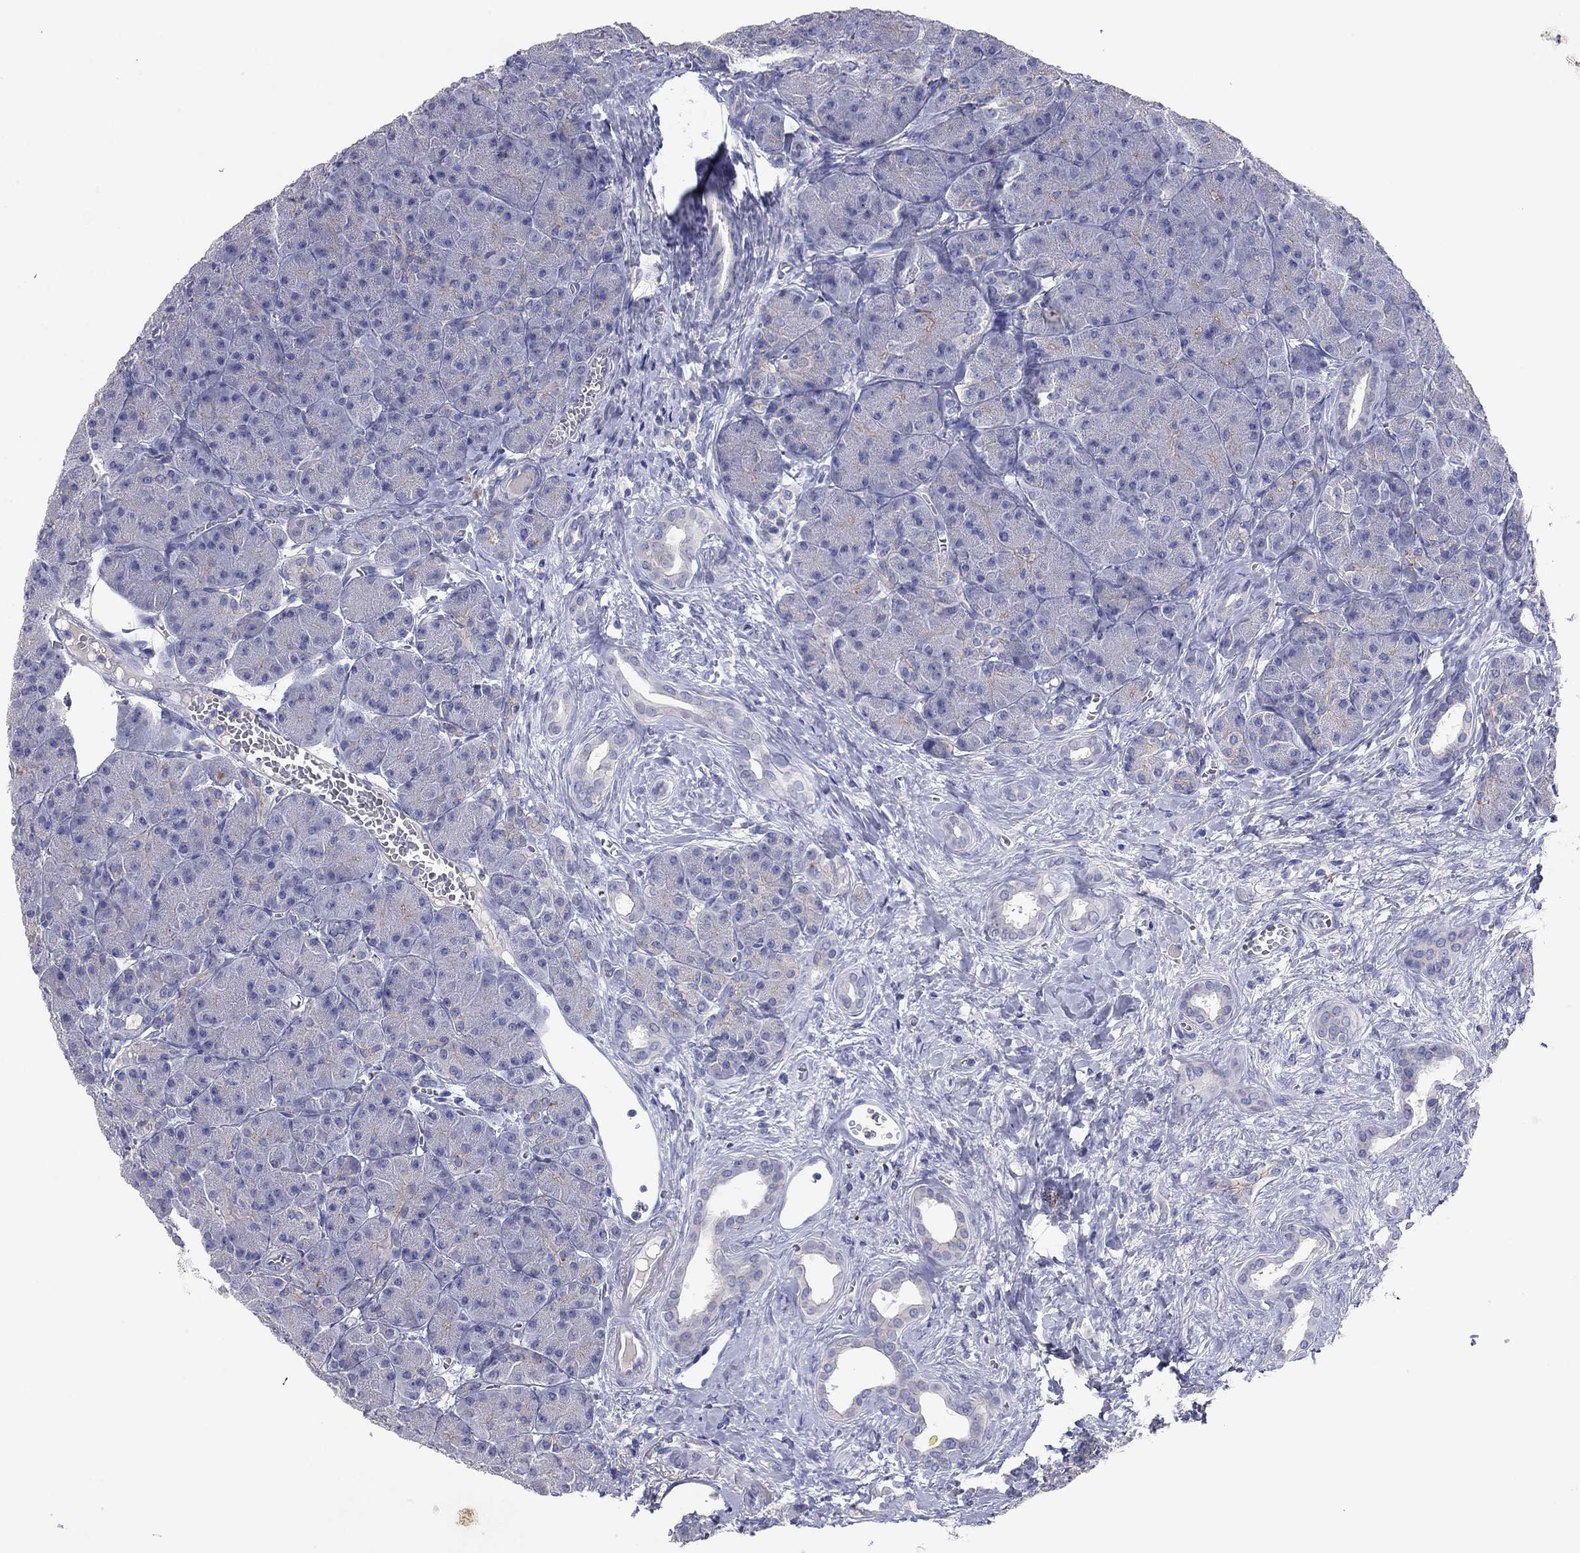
{"staining": {"intensity": "moderate", "quantity": "<25%", "location": "cytoplasmic/membranous"}, "tissue": "pancreas", "cell_type": "Exocrine glandular cells", "image_type": "normal", "snomed": [{"axis": "morphology", "description": "Normal tissue, NOS"}, {"axis": "topography", "description": "Pancreas"}], "caption": "High-magnification brightfield microscopy of normal pancreas stained with DAB (brown) and counterstained with hematoxylin (blue). exocrine glandular cells exhibit moderate cytoplasmic/membranous expression is seen in approximately<25% of cells.", "gene": "CNTNAP4", "patient": {"sex": "male", "age": 61}}